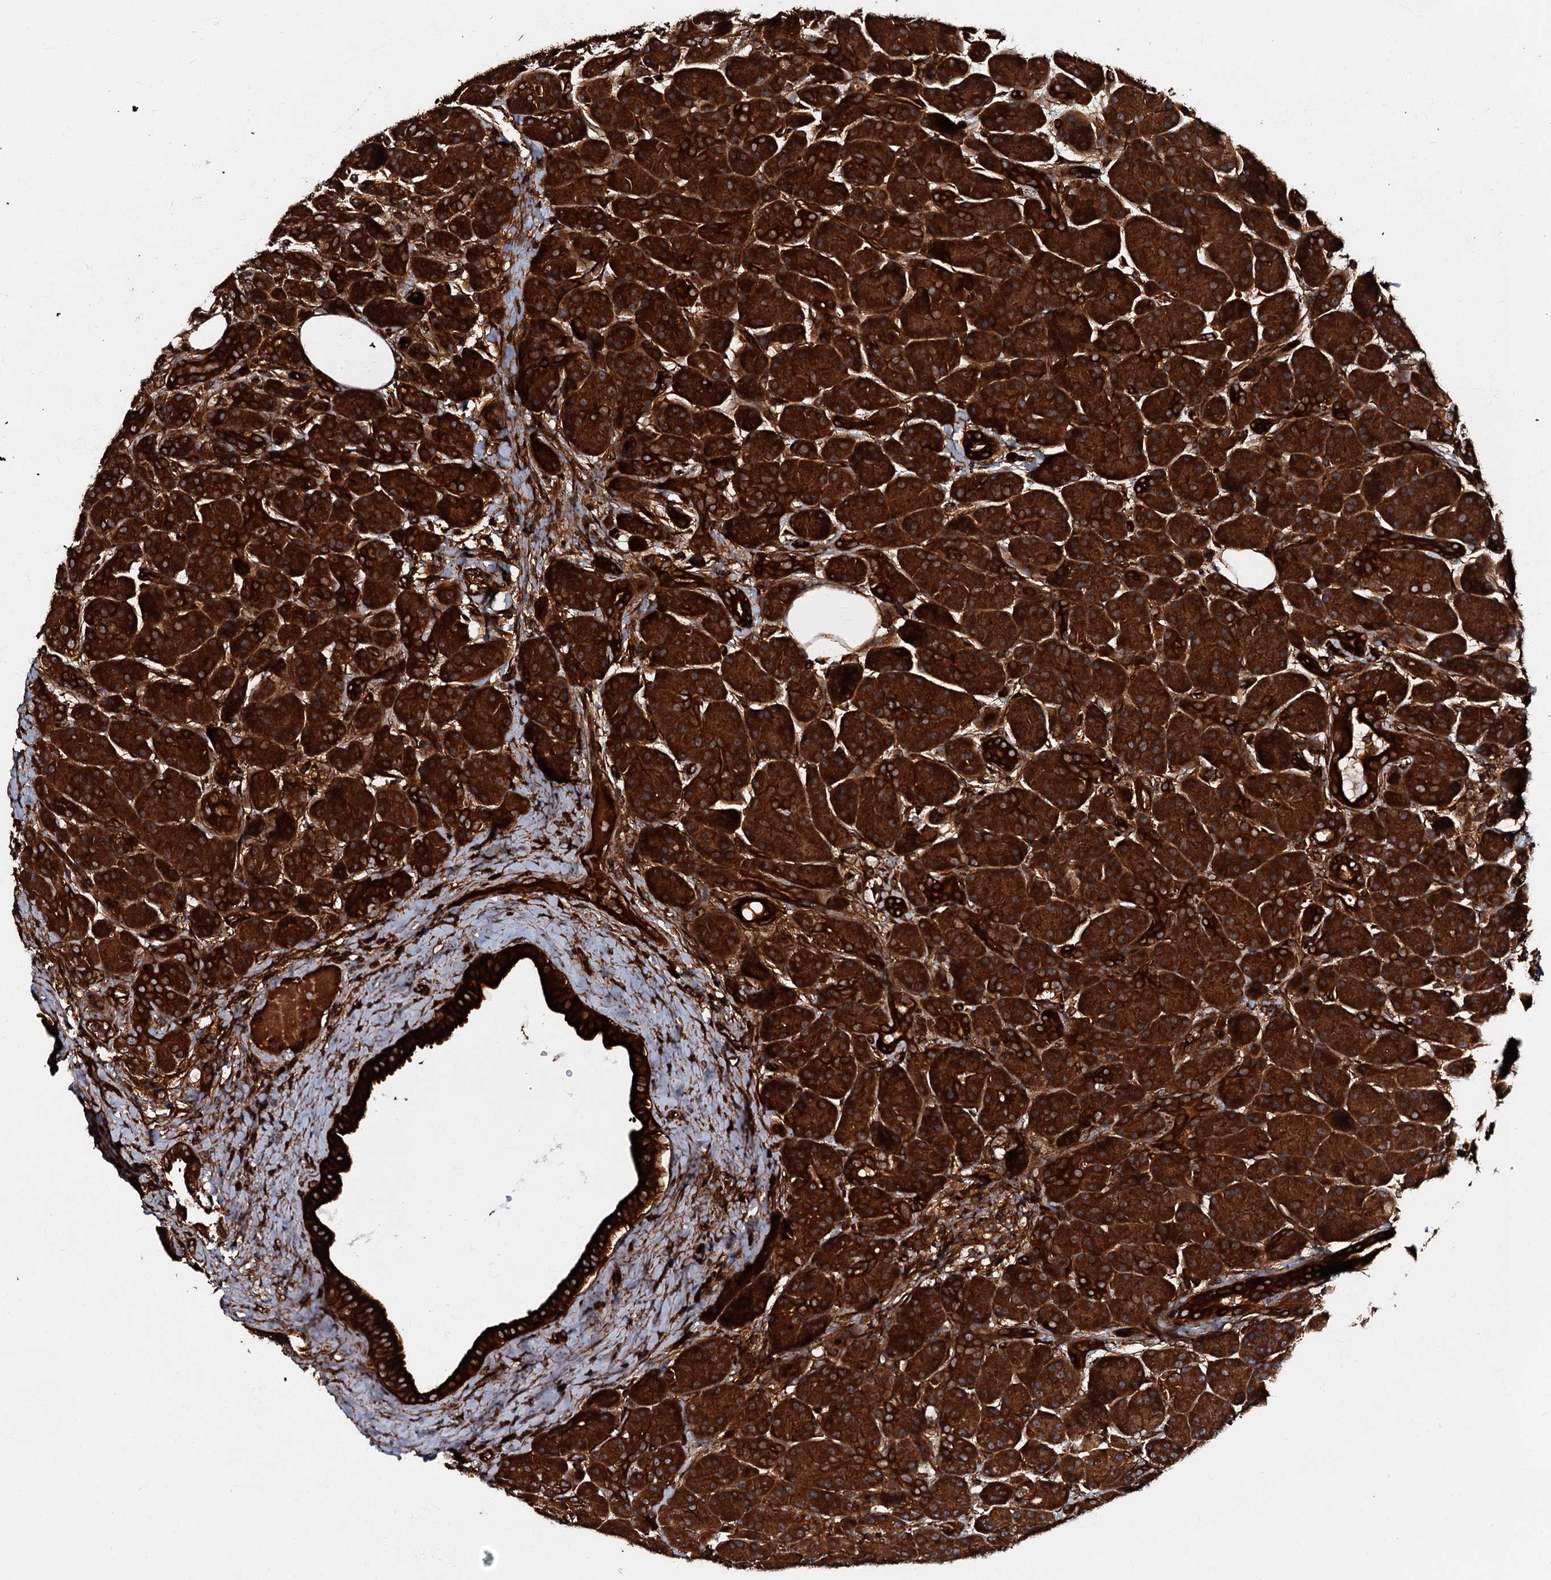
{"staining": {"intensity": "strong", "quantity": ">75%", "location": "cytoplasmic/membranous"}, "tissue": "pancreas", "cell_type": "Exocrine glandular cells", "image_type": "normal", "snomed": [{"axis": "morphology", "description": "Normal tissue, NOS"}, {"axis": "topography", "description": "Pancreas"}], "caption": "High-power microscopy captured an immunohistochemistry (IHC) image of benign pancreas, revealing strong cytoplasmic/membranous positivity in approximately >75% of exocrine glandular cells. (DAB (3,3'-diaminobenzidine) = brown stain, brightfield microscopy at high magnification).", "gene": "BLOC1S6", "patient": {"sex": "male", "age": 63}}